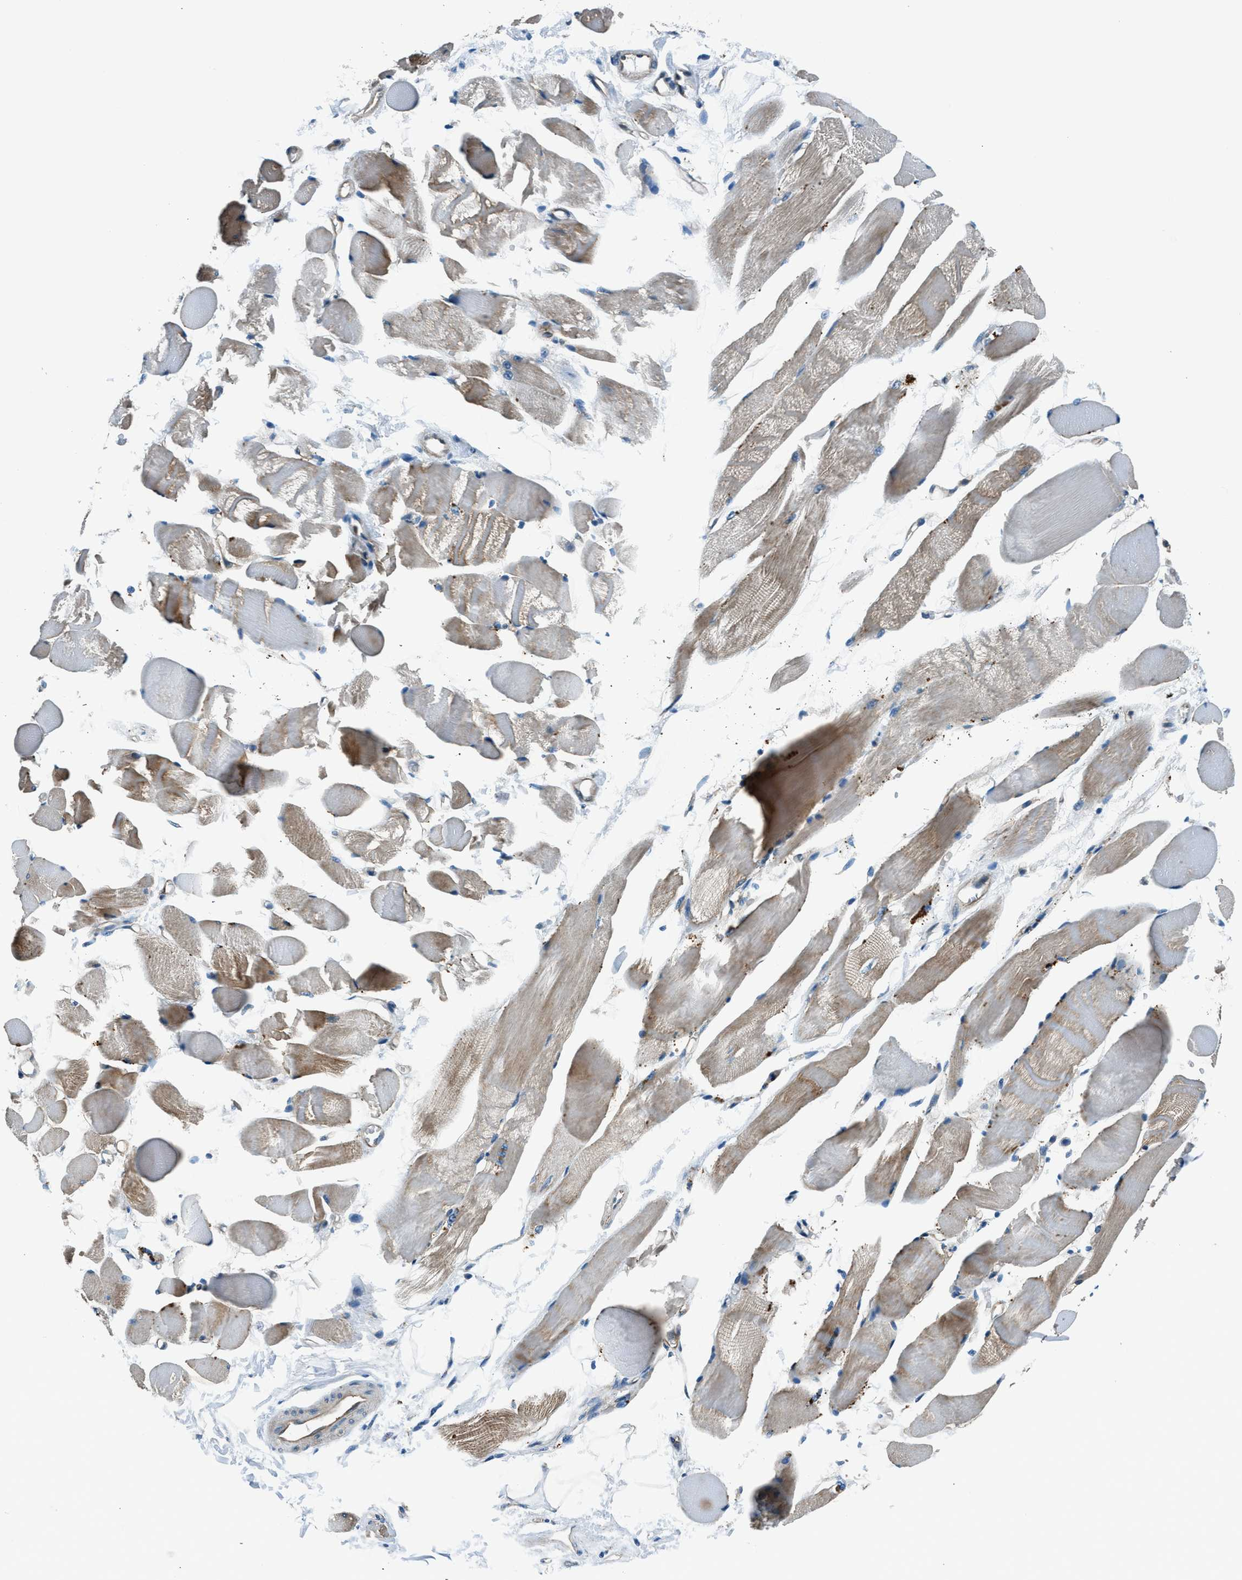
{"staining": {"intensity": "moderate", "quantity": ">75%", "location": "cytoplasmic/membranous"}, "tissue": "skeletal muscle", "cell_type": "Myocytes", "image_type": "normal", "snomed": [{"axis": "morphology", "description": "Normal tissue, NOS"}, {"axis": "topography", "description": "Skeletal muscle"}, {"axis": "topography", "description": "Peripheral nerve tissue"}], "caption": "IHC image of benign skeletal muscle: human skeletal muscle stained using IHC reveals medium levels of moderate protein expression localized specifically in the cytoplasmic/membranous of myocytes, appearing as a cytoplasmic/membranous brown color.", "gene": "SLC19A2", "patient": {"sex": "female", "age": 84}}